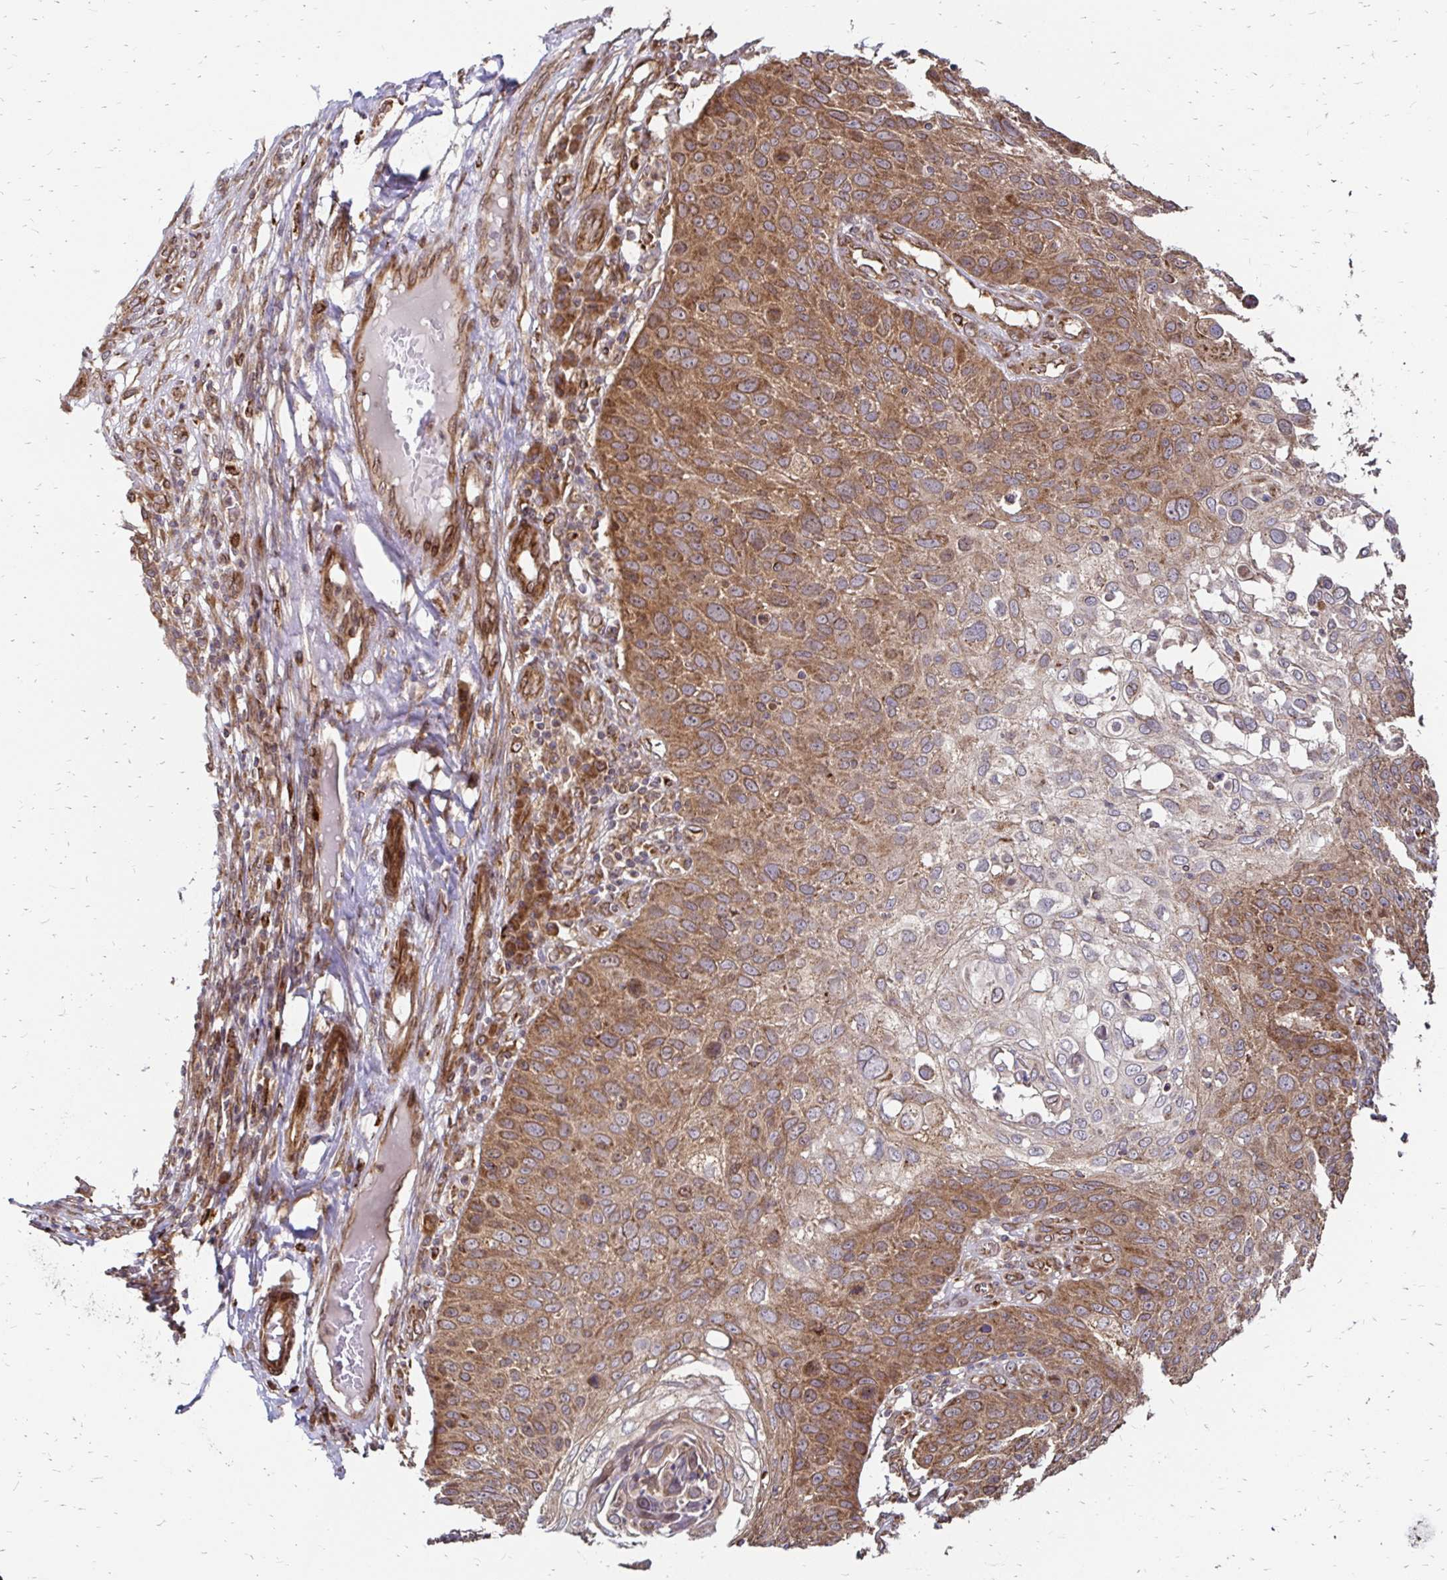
{"staining": {"intensity": "moderate", "quantity": ">75%", "location": "cytoplasmic/membranous"}, "tissue": "skin cancer", "cell_type": "Tumor cells", "image_type": "cancer", "snomed": [{"axis": "morphology", "description": "Squamous cell carcinoma, NOS"}, {"axis": "topography", "description": "Skin"}], "caption": "This image shows IHC staining of skin cancer, with medium moderate cytoplasmic/membranous positivity in about >75% of tumor cells.", "gene": "ZW10", "patient": {"sex": "male", "age": 87}}